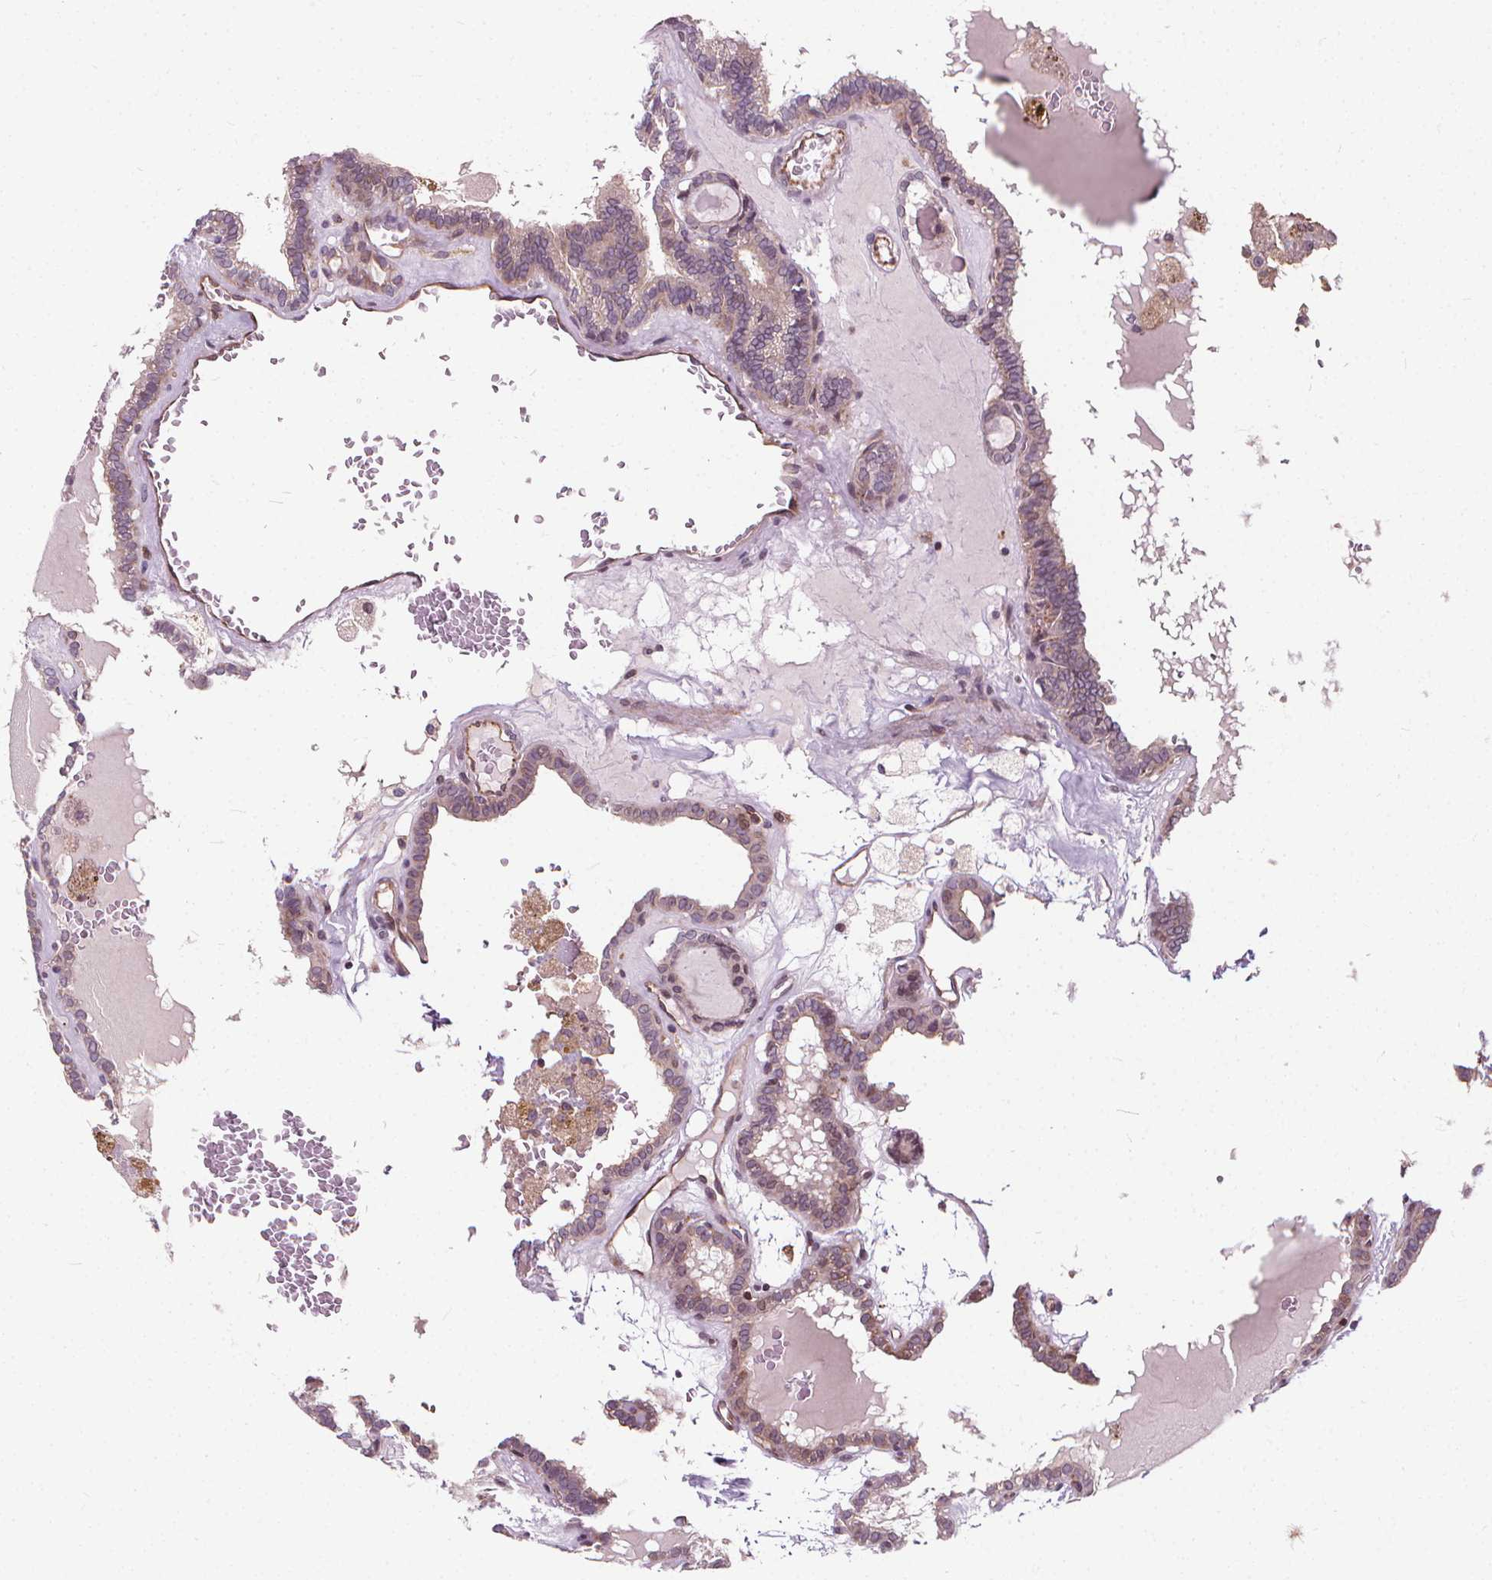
{"staining": {"intensity": "weak", "quantity": ">75%", "location": "cytoplasmic/membranous"}, "tissue": "thyroid cancer", "cell_type": "Tumor cells", "image_type": "cancer", "snomed": [{"axis": "morphology", "description": "Papillary adenocarcinoma, NOS"}, {"axis": "topography", "description": "Thyroid gland"}], "caption": "The micrograph exhibits staining of papillary adenocarcinoma (thyroid), revealing weak cytoplasmic/membranous protein positivity (brown color) within tumor cells.", "gene": "INPP5E", "patient": {"sex": "female", "age": 39}}